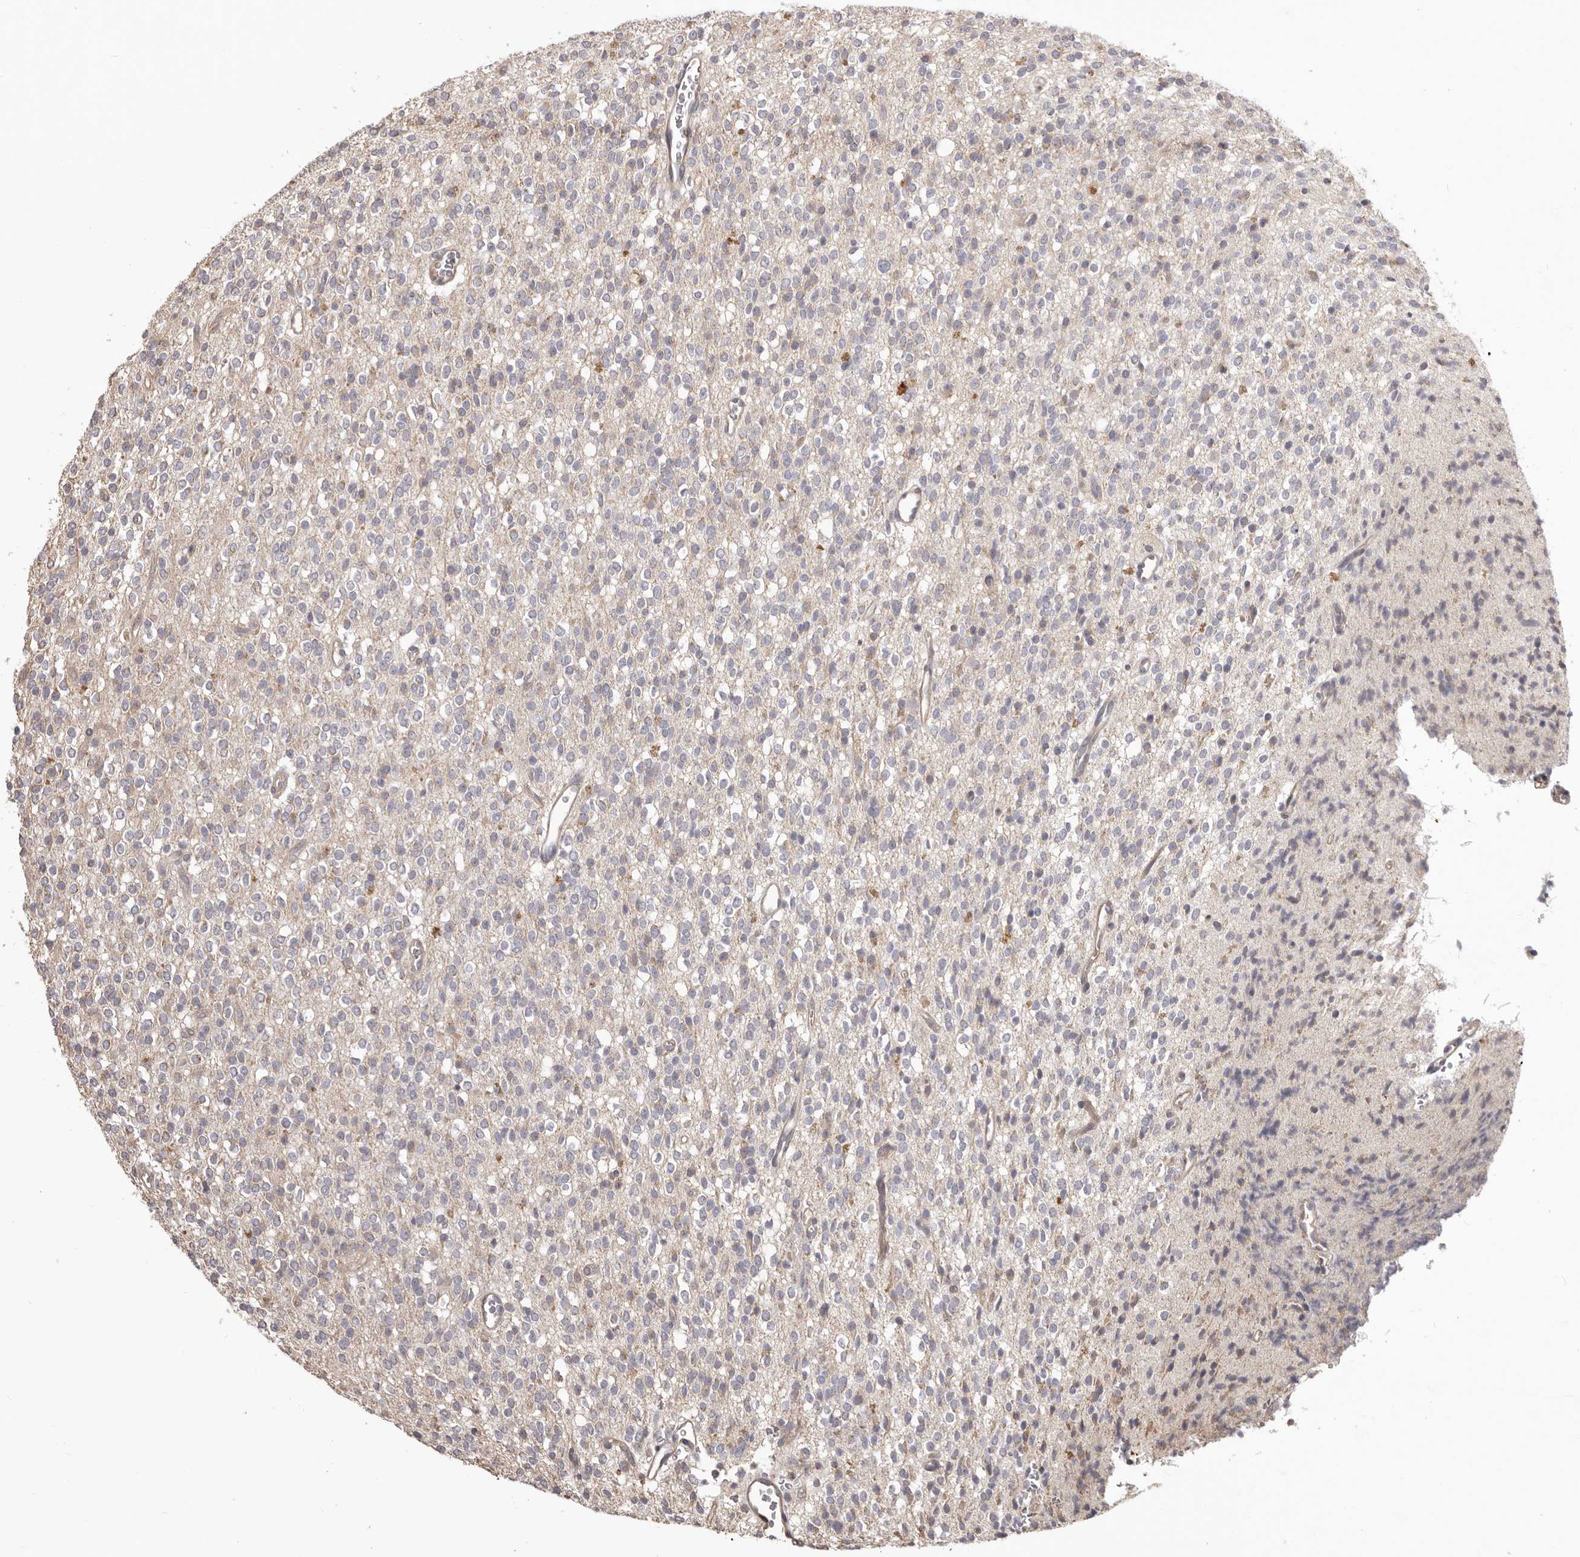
{"staining": {"intensity": "negative", "quantity": "none", "location": "none"}, "tissue": "glioma", "cell_type": "Tumor cells", "image_type": "cancer", "snomed": [{"axis": "morphology", "description": "Glioma, malignant, High grade"}, {"axis": "topography", "description": "Brain"}], "caption": "Tumor cells show no significant staining in glioma.", "gene": "HRH1", "patient": {"sex": "male", "age": 34}}